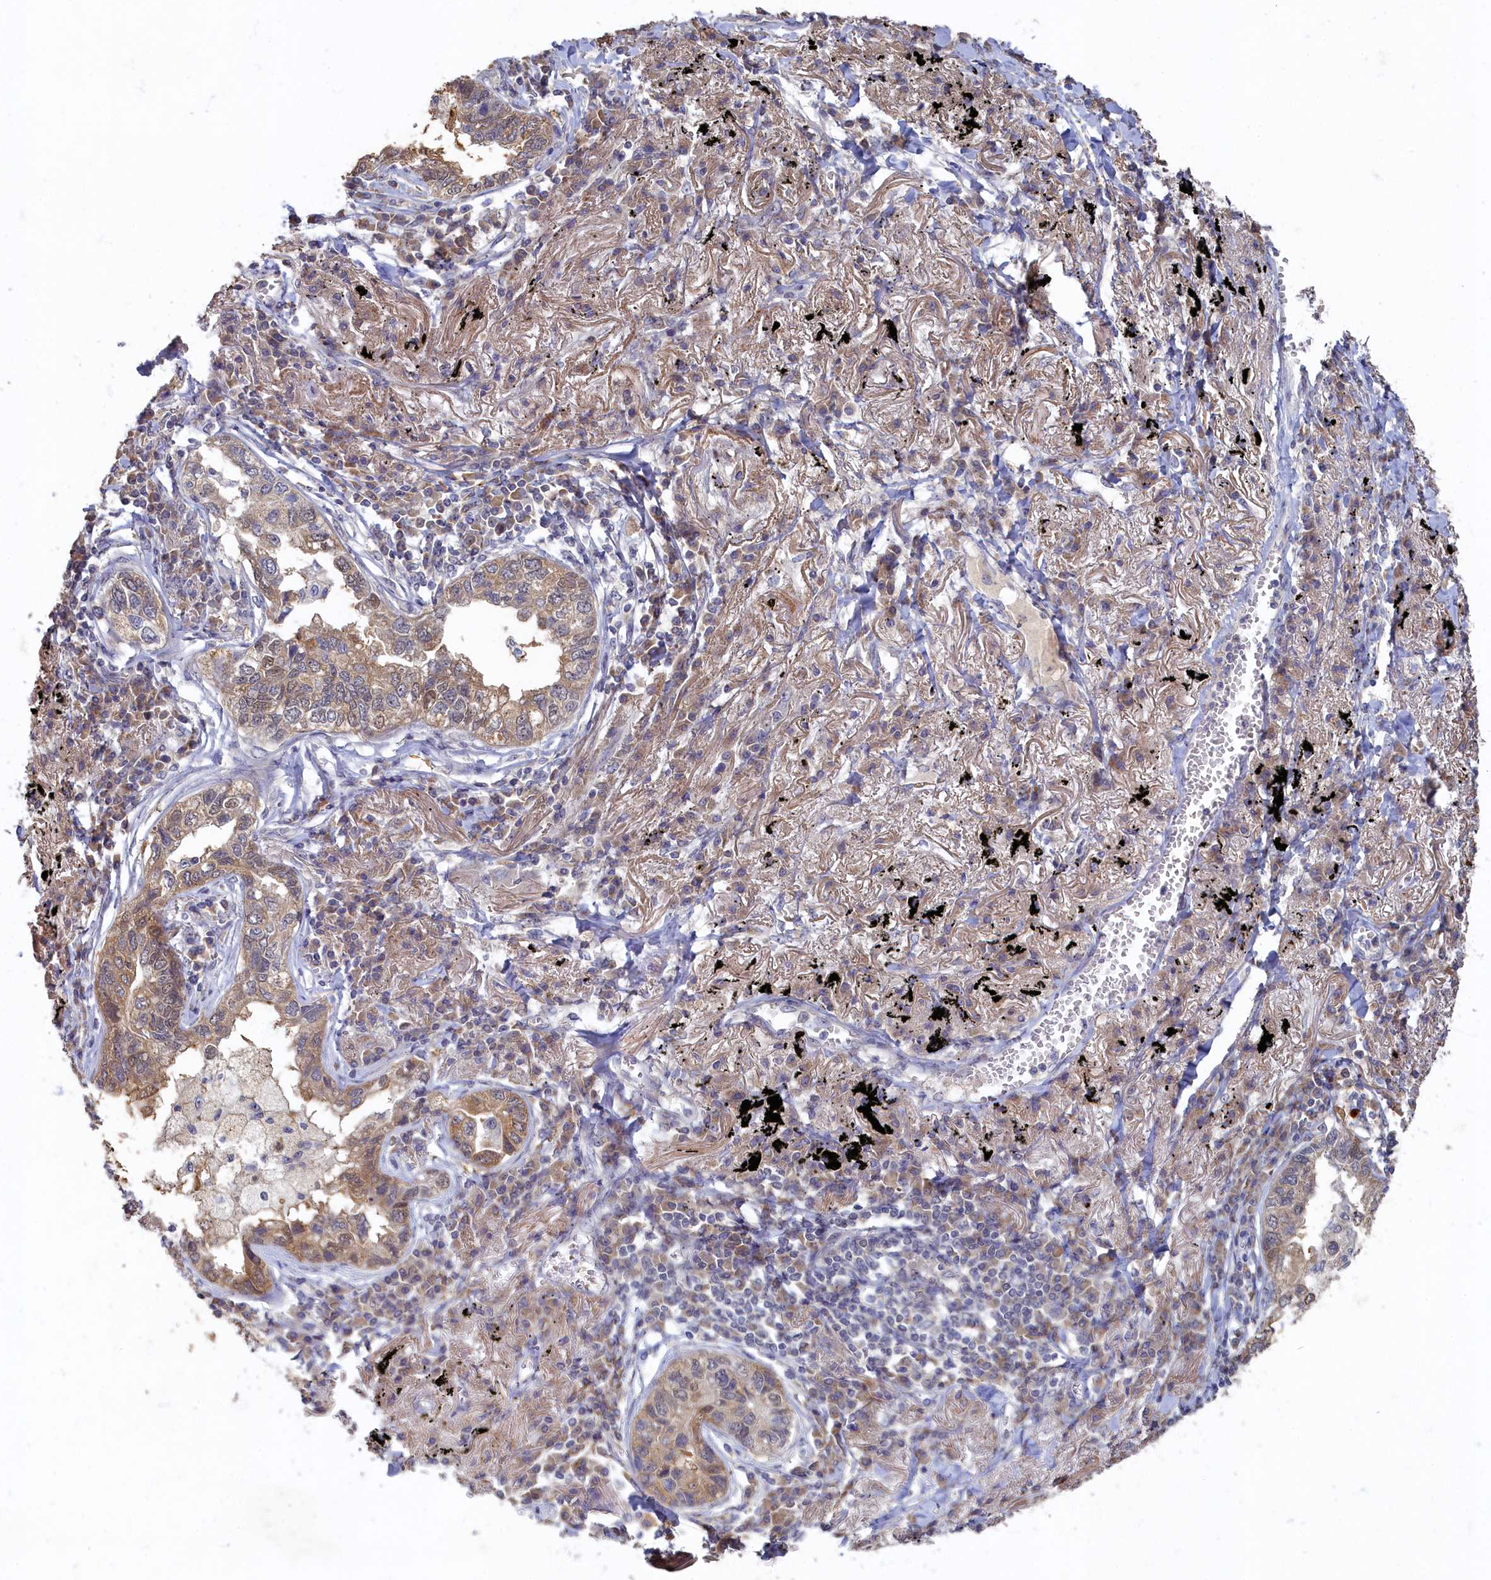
{"staining": {"intensity": "moderate", "quantity": ">75%", "location": "cytoplasmic/membranous,nuclear"}, "tissue": "lung cancer", "cell_type": "Tumor cells", "image_type": "cancer", "snomed": [{"axis": "morphology", "description": "Adenocarcinoma, NOS"}, {"axis": "topography", "description": "Lung"}], "caption": "There is medium levels of moderate cytoplasmic/membranous and nuclear staining in tumor cells of adenocarcinoma (lung), as demonstrated by immunohistochemical staining (brown color).", "gene": "HUNK", "patient": {"sex": "male", "age": 65}}